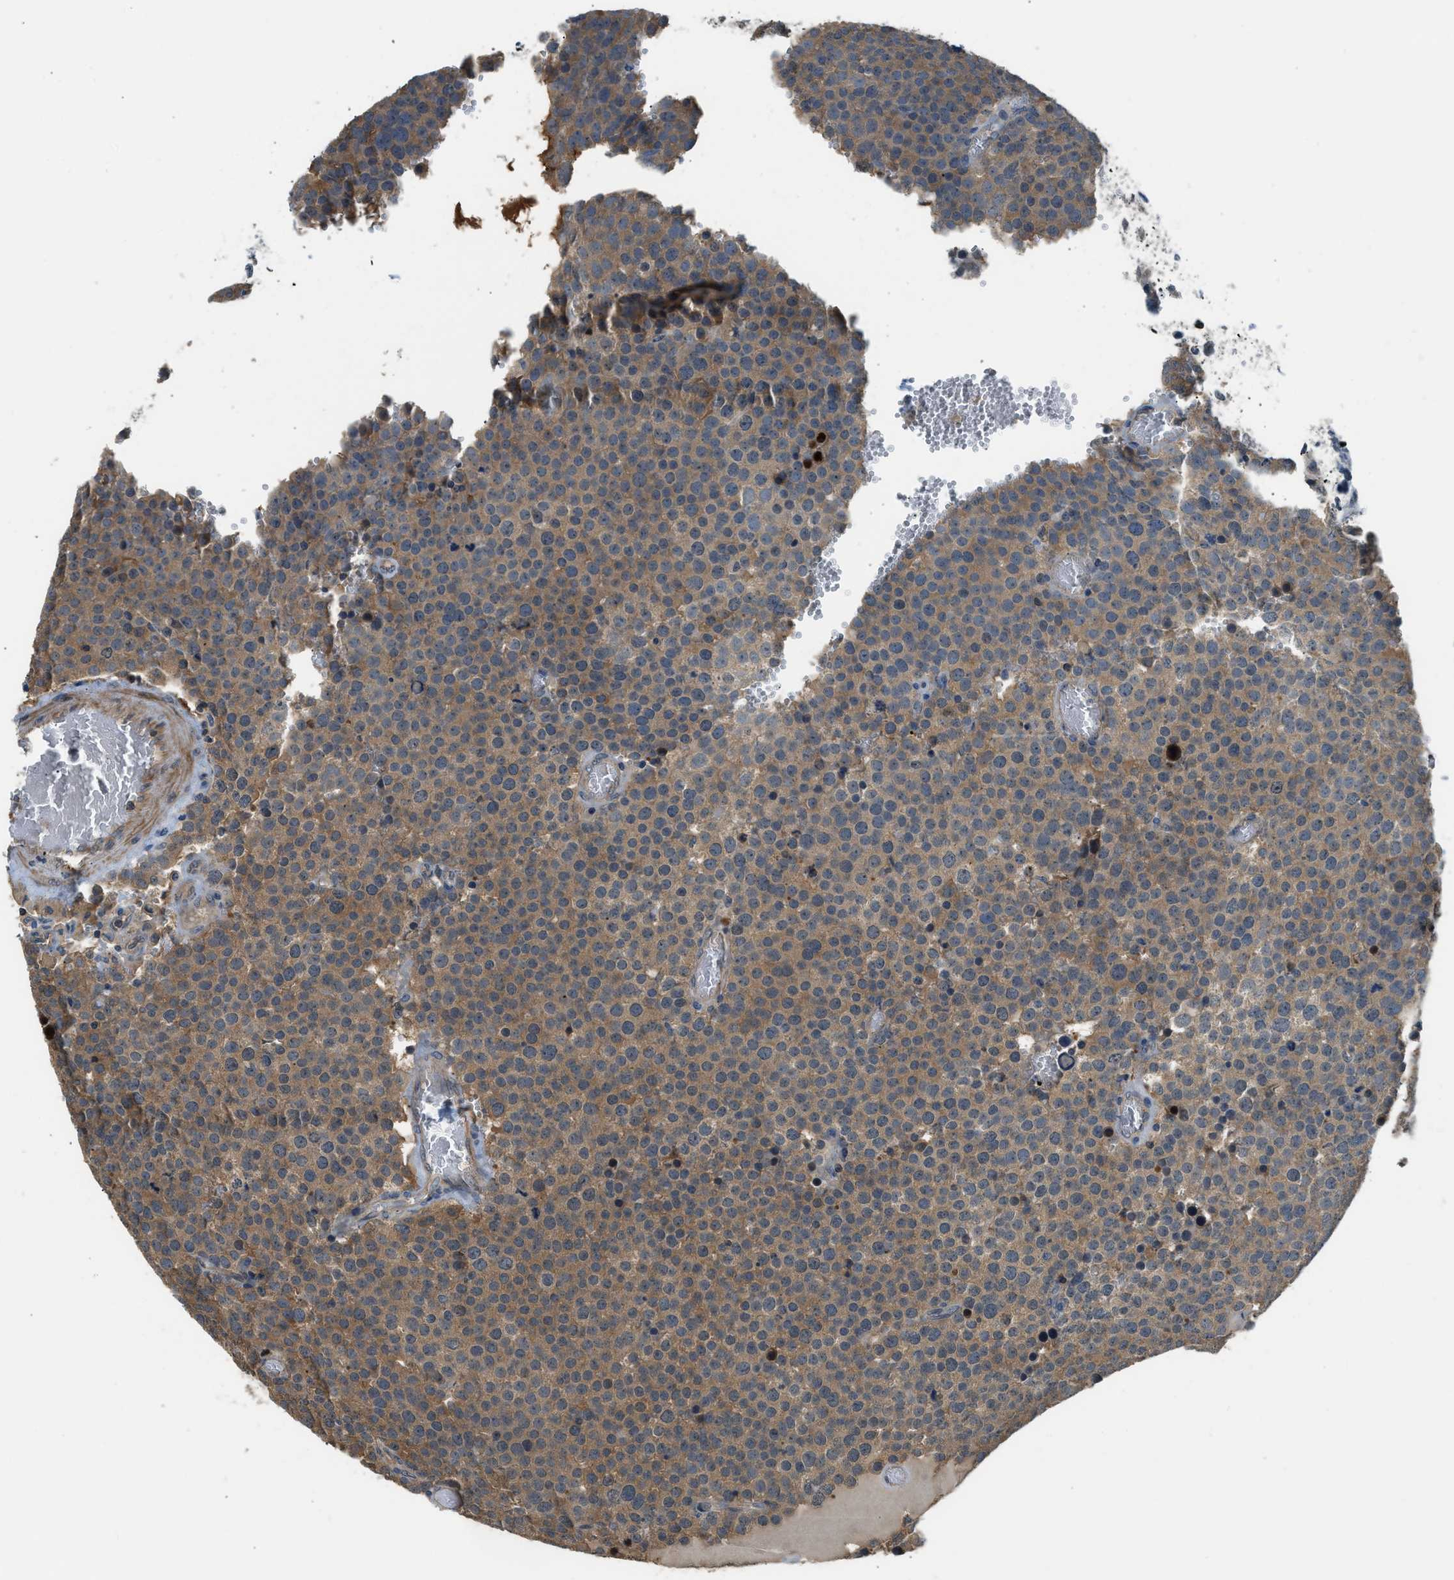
{"staining": {"intensity": "moderate", "quantity": ">75%", "location": "cytoplasmic/membranous"}, "tissue": "testis cancer", "cell_type": "Tumor cells", "image_type": "cancer", "snomed": [{"axis": "morphology", "description": "Normal tissue, NOS"}, {"axis": "morphology", "description": "Seminoma, NOS"}, {"axis": "topography", "description": "Testis"}], "caption": "Moderate cytoplasmic/membranous staining is seen in approximately >75% of tumor cells in seminoma (testis). (DAB = brown stain, brightfield microscopy at high magnification).", "gene": "CBLB", "patient": {"sex": "male", "age": 71}}